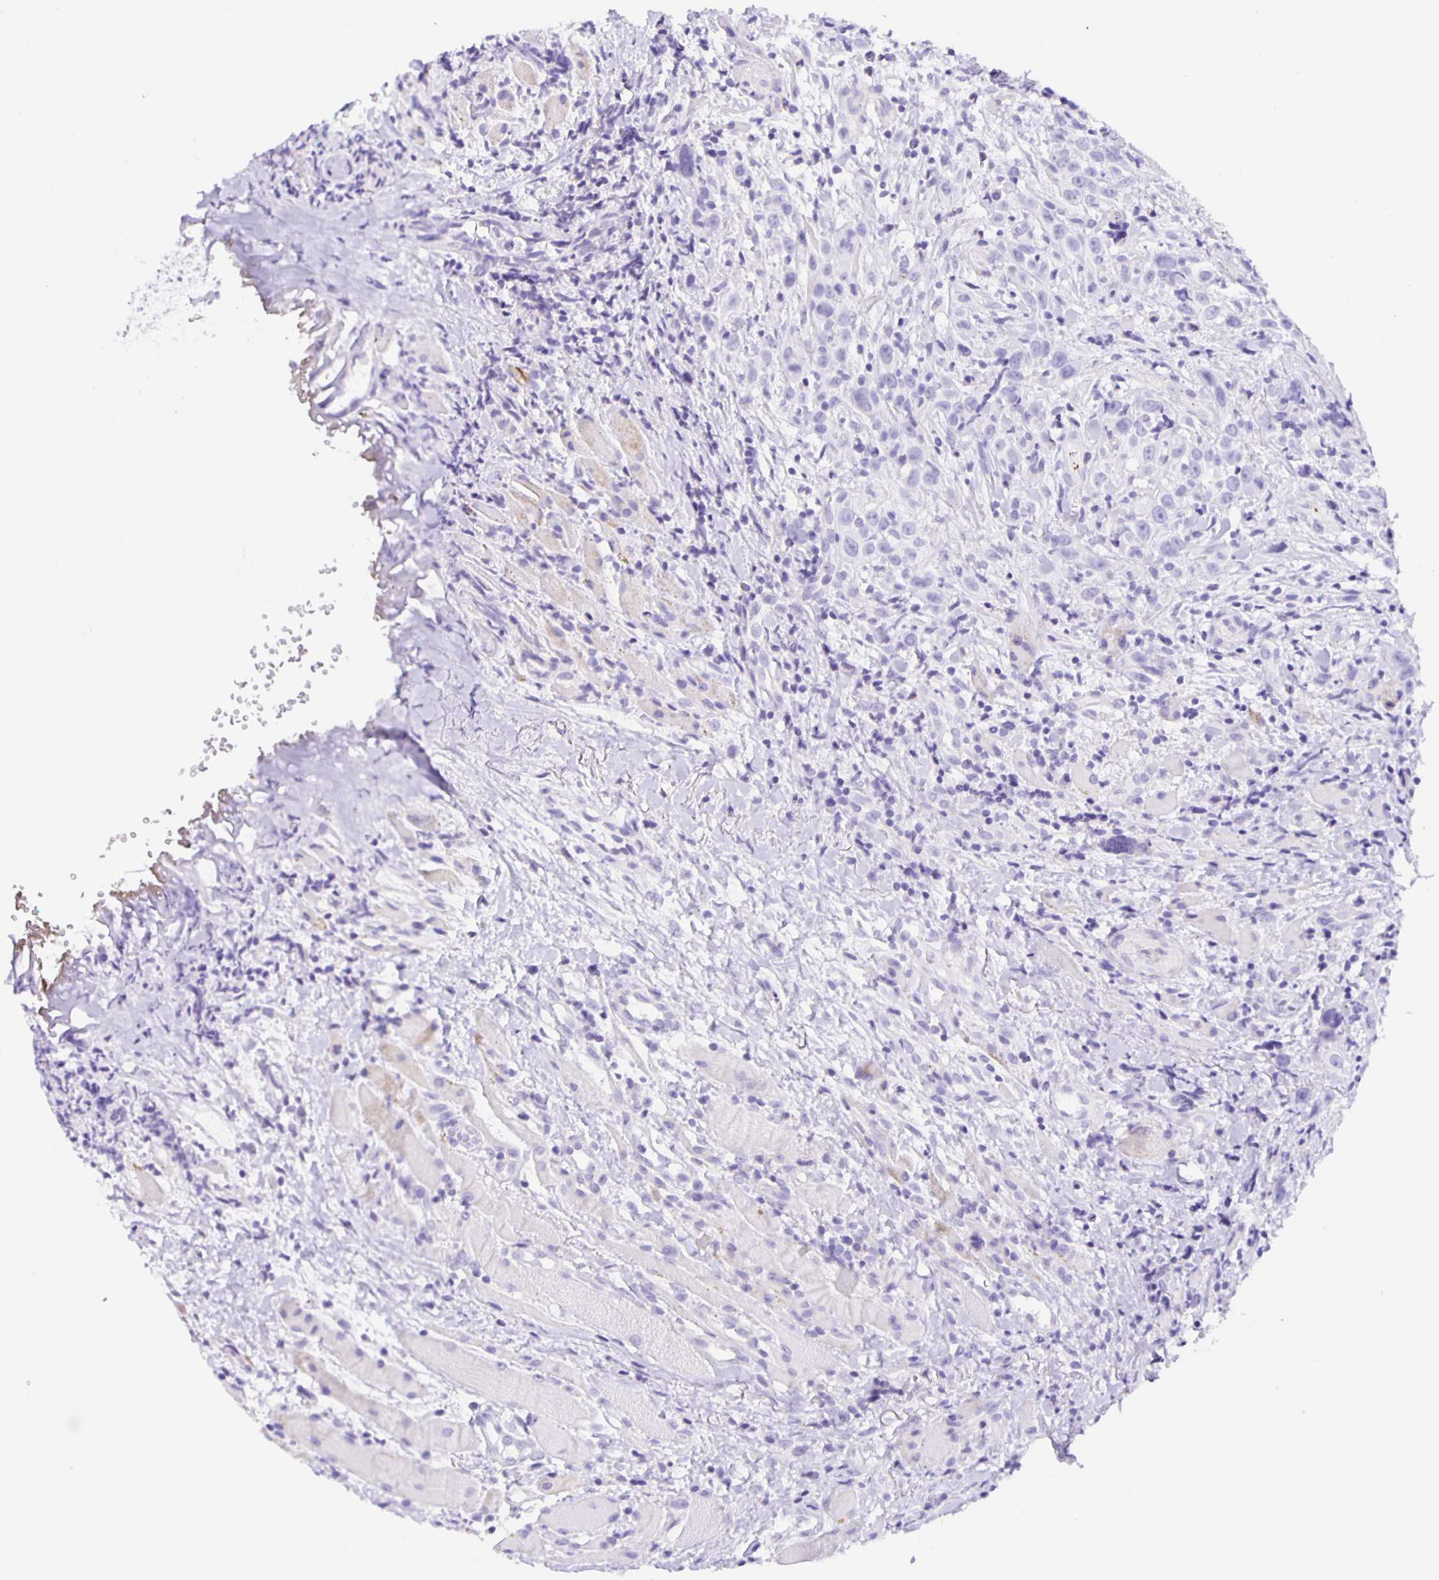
{"staining": {"intensity": "negative", "quantity": "none", "location": "none"}, "tissue": "head and neck cancer", "cell_type": "Tumor cells", "image_type": "cancer", "snomed": [{"axis": "morphology", "description": "Squamous cell carcinoma, NOS"}, {"axis": "topography", "description": "Head-Neck"}], "caption": "DAB immunohistochemical staining of head and neck cancer exhibits no significant expression in tumor cells. The staining is performed using DAB (3,3'-diaminobenzidine) brown chromogen with nuclei counter-stained in using hematoxylin.", "gene": "AQP6", "patient": {"sex": "female", "age": 95}}